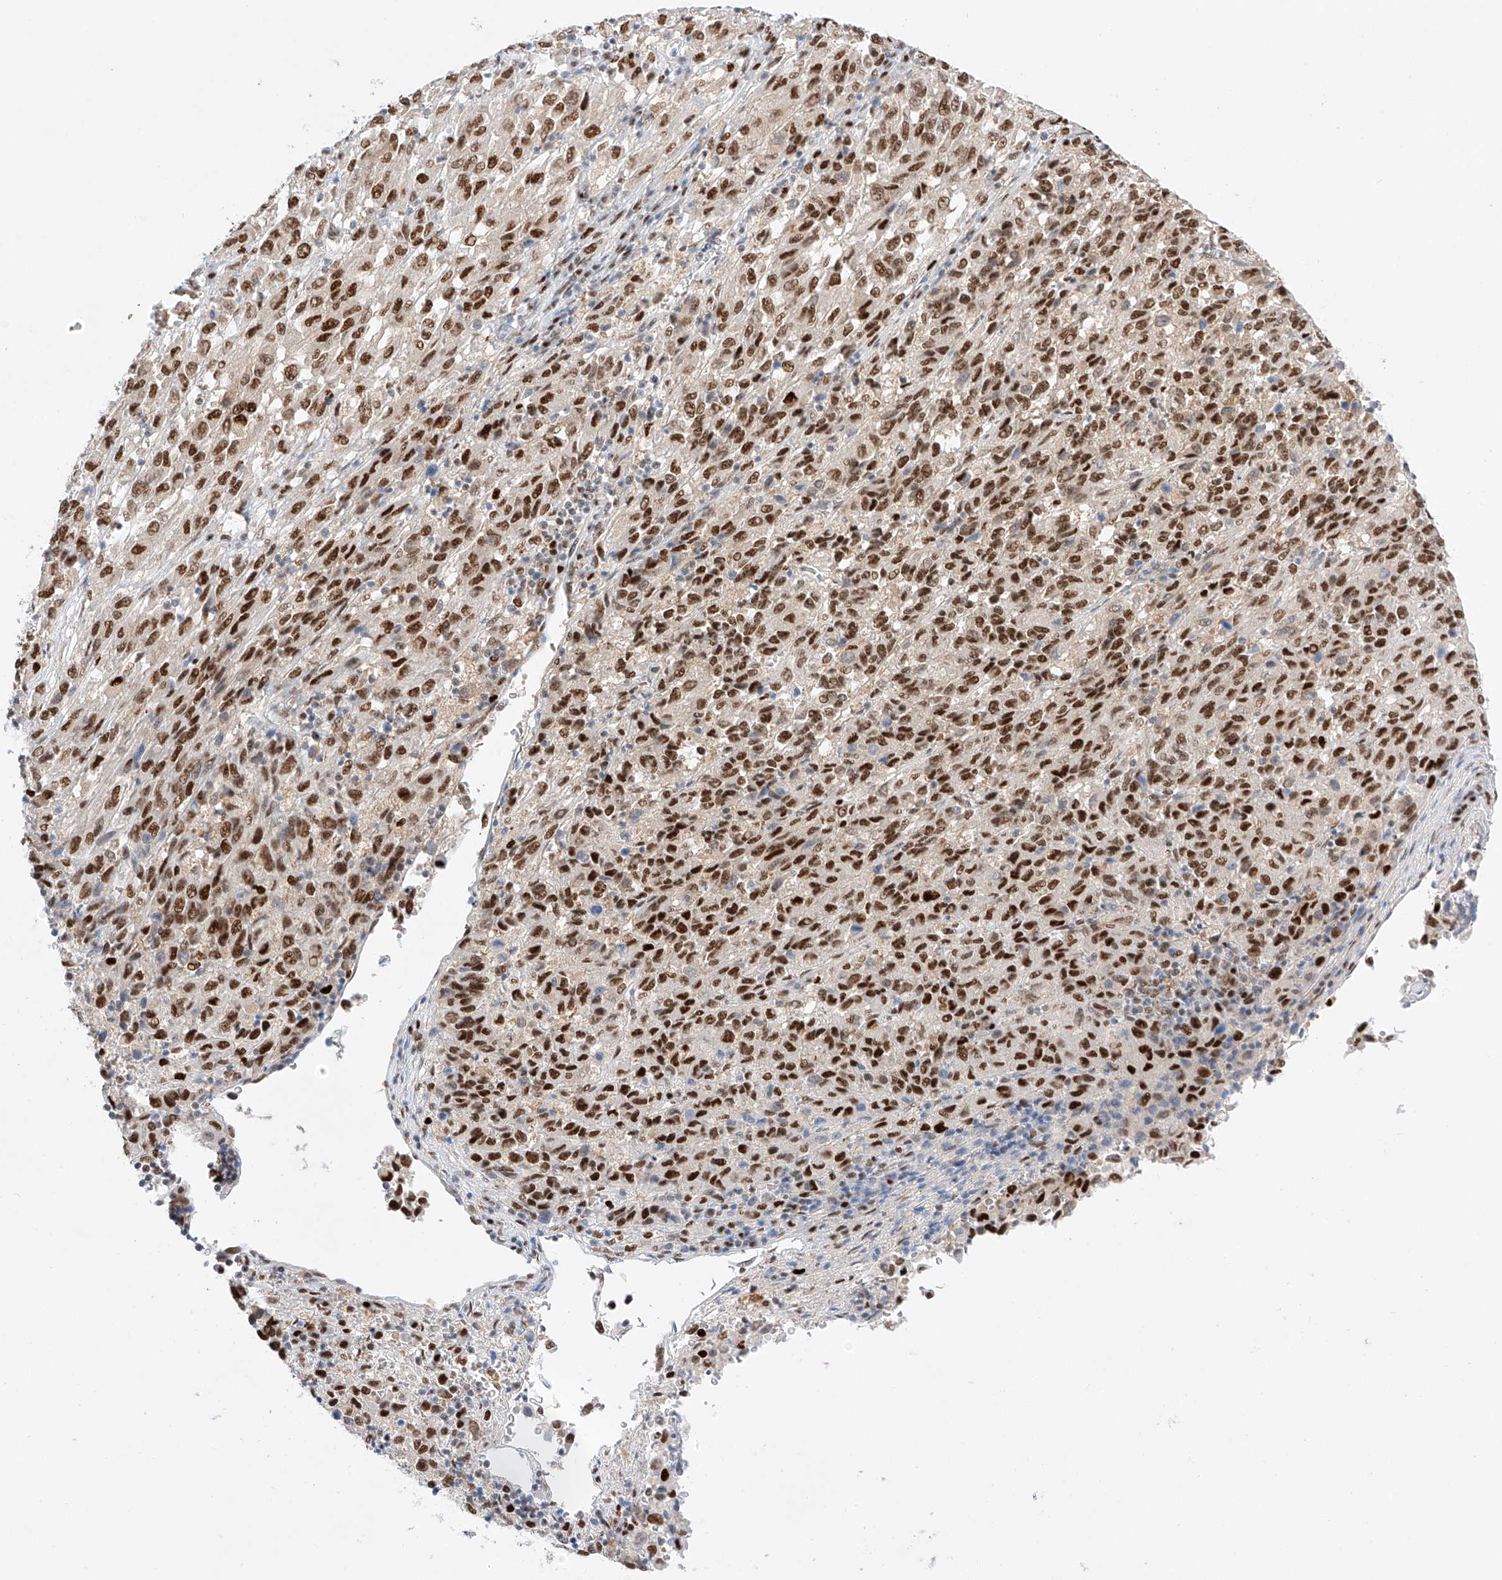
{"staining": {"intensity": "strong", "quantity": ">75%", "location": "nuclear"}, "tissue": "melanoma", "cell_type": "Tumor cells", "image_type": "cancer", "snomed": [{"axis": "morphology", "description": "Malignant melanoma, Metastatic site"}, {"axis": "topography", "description": "Lung"}], "caption": "Immunohistochemical staining of malignant melanoma (metastatic site) demonstrates high levels of strong nuclear protein expression in about >75% of tumor cells.", "gene": "APIP", "patient": {"sex": "male", "age": 64}}